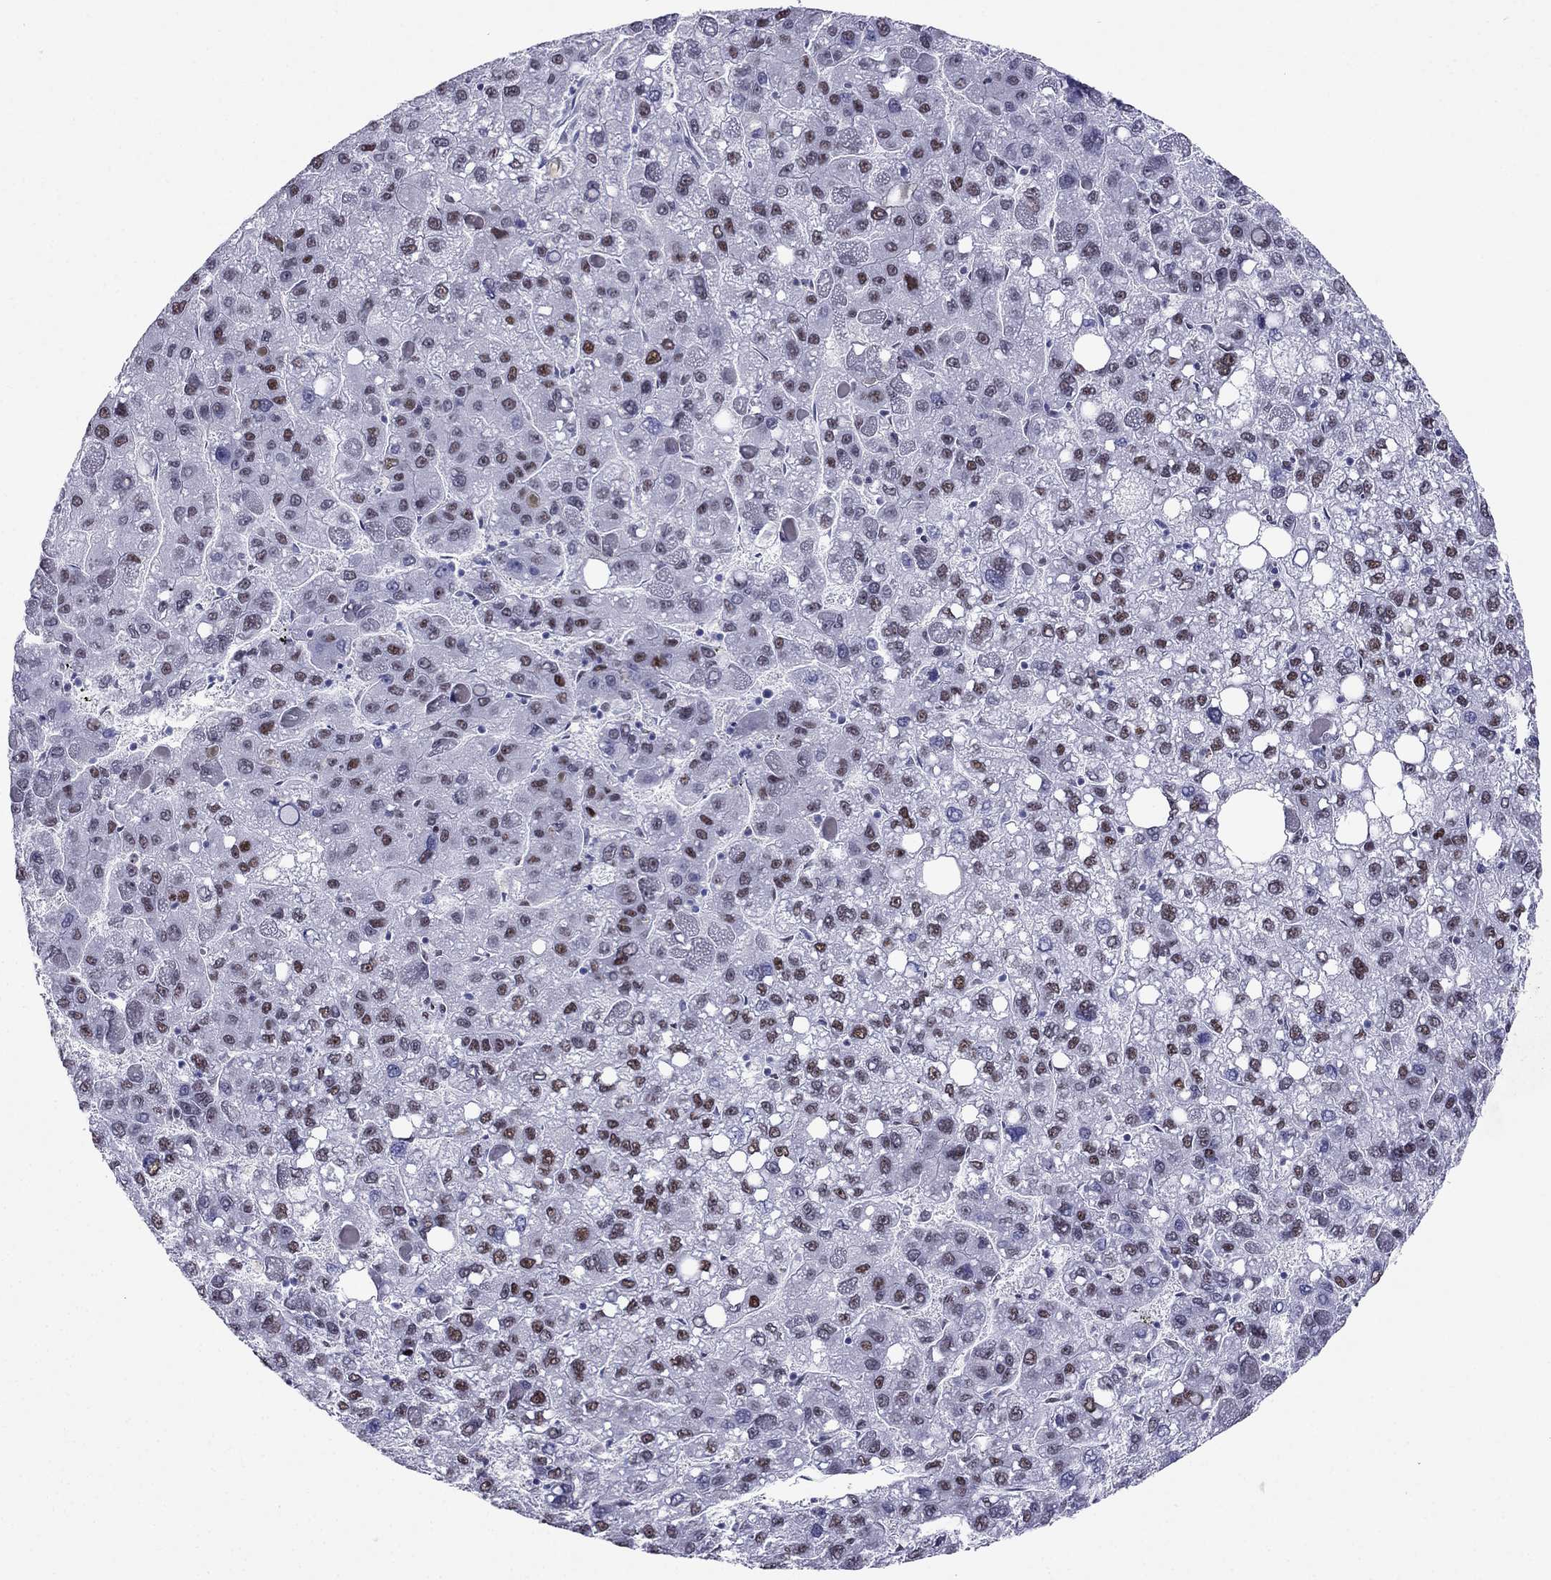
{"staining": {"intensity": "strong", "quantity": "25%-75%", "location": "nuclear"}, "tissue": "liver cancer", "cell_type": "Tumor cells", "image_type": "cancer", "snomed": [{"axis": "morphology", "description": "Carcinoma, Hepatocellular, NOS"}, {"axis": "topography", "description": "Liver"}], "caption": "Liver cancer (hepatocellular carcinoma) tissue reveals strong nuclear positivity in approximately 25%-75% of tumor cells", "gene": "PPM1G", "patient": {"sex": "female", "age": 82}}